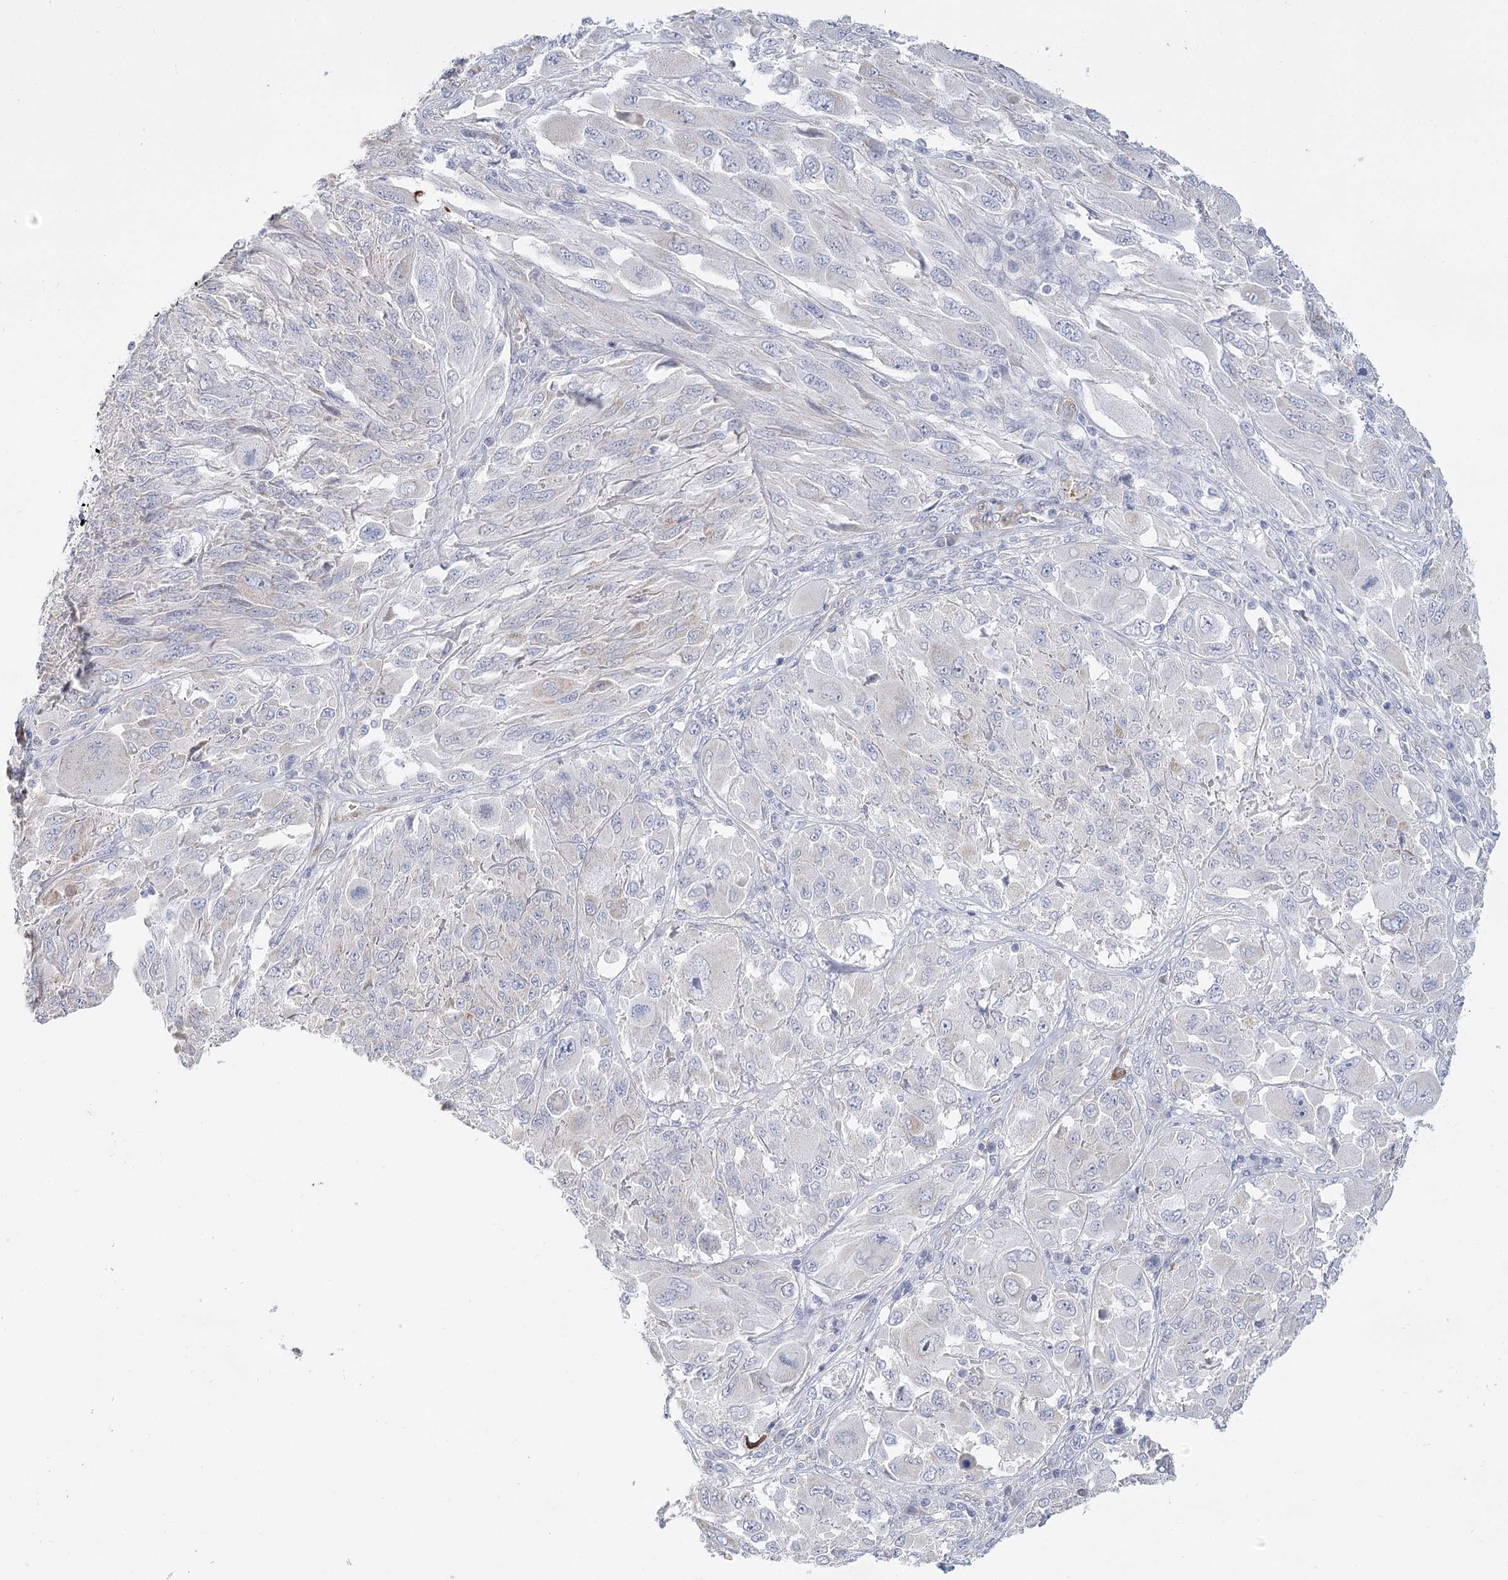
{"staining": {"intensity": "negative", "quantity": "none", "location": "none"}, "tissue": "melanoma", "cell_type": "Tumor cells", "image_type": "cancer", "snomed": [{"axis": "morphology", "description": "Malignant melanoma, NOS"}, {"axis": "topography", "description": "Skin"}], "caption": "An immunohistochemistry image of malignant melanoma is shown. There is no staining in tumor cells of malignant melanoma. Brightfield microscopy of IHC stained with DAB (brown) and hematoxylin (blue), captured at high magnification.", "gene": "ARHGAP44", "patient": {"sex": "female", "age": 91}}